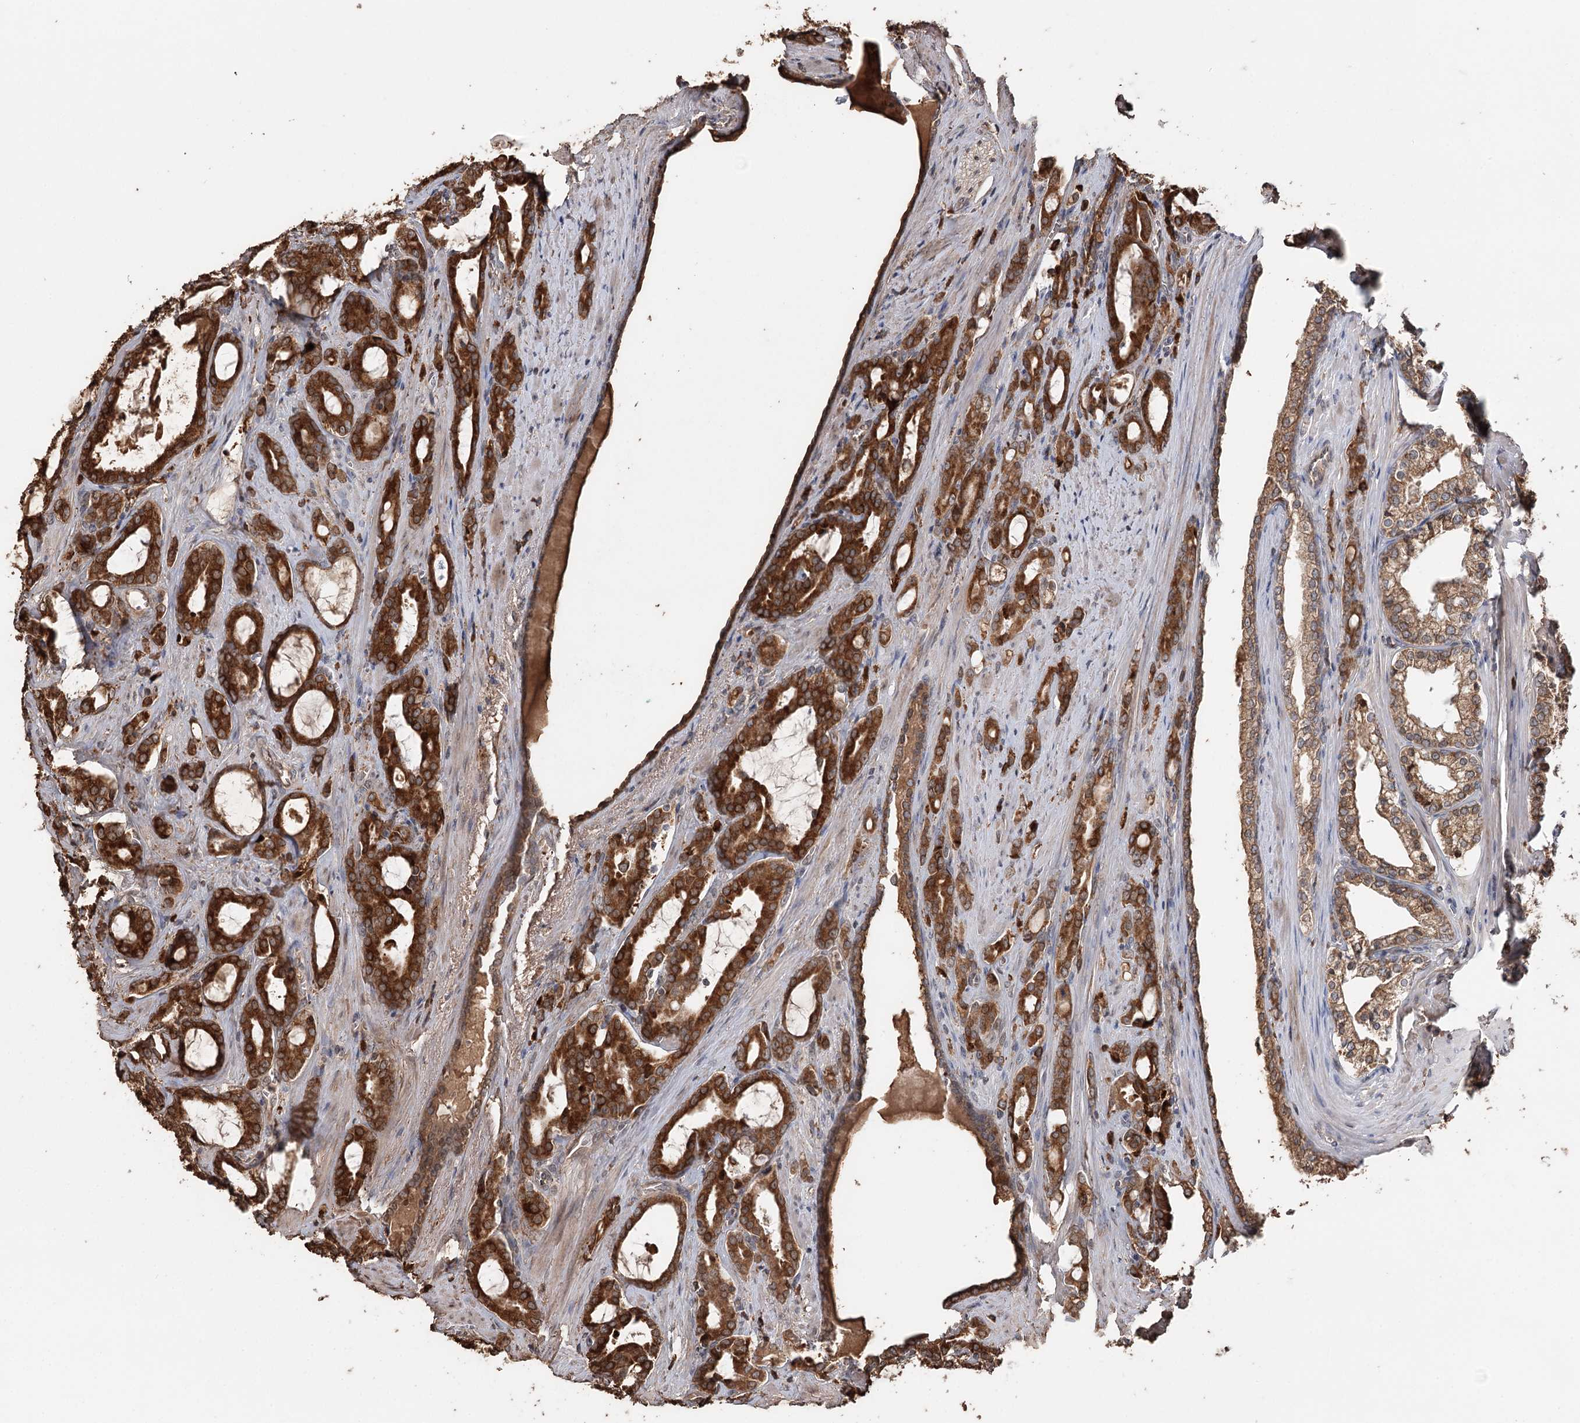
{"staining": {"intensity": "strong", "quantity": ">75%", "location": "cytoplasmic/membranous"}, "tissue": "prostate cancer", "cell_type": "Tumor cells", "image_type": "cancer", "snomed": [{"axis": "morphology", "description": "Adenocarcinoma, High grade"}, {"axis": "topography", "description": "Prostate"}], "caption": "Protein staining of high-grade adenocarcinoma (prostate) tissue shows strong cytoplasmic/membranous staining in about >75% of tumor cells.", "gene": "SYVN1", "patient": {"sex": "male", "age": 72}}